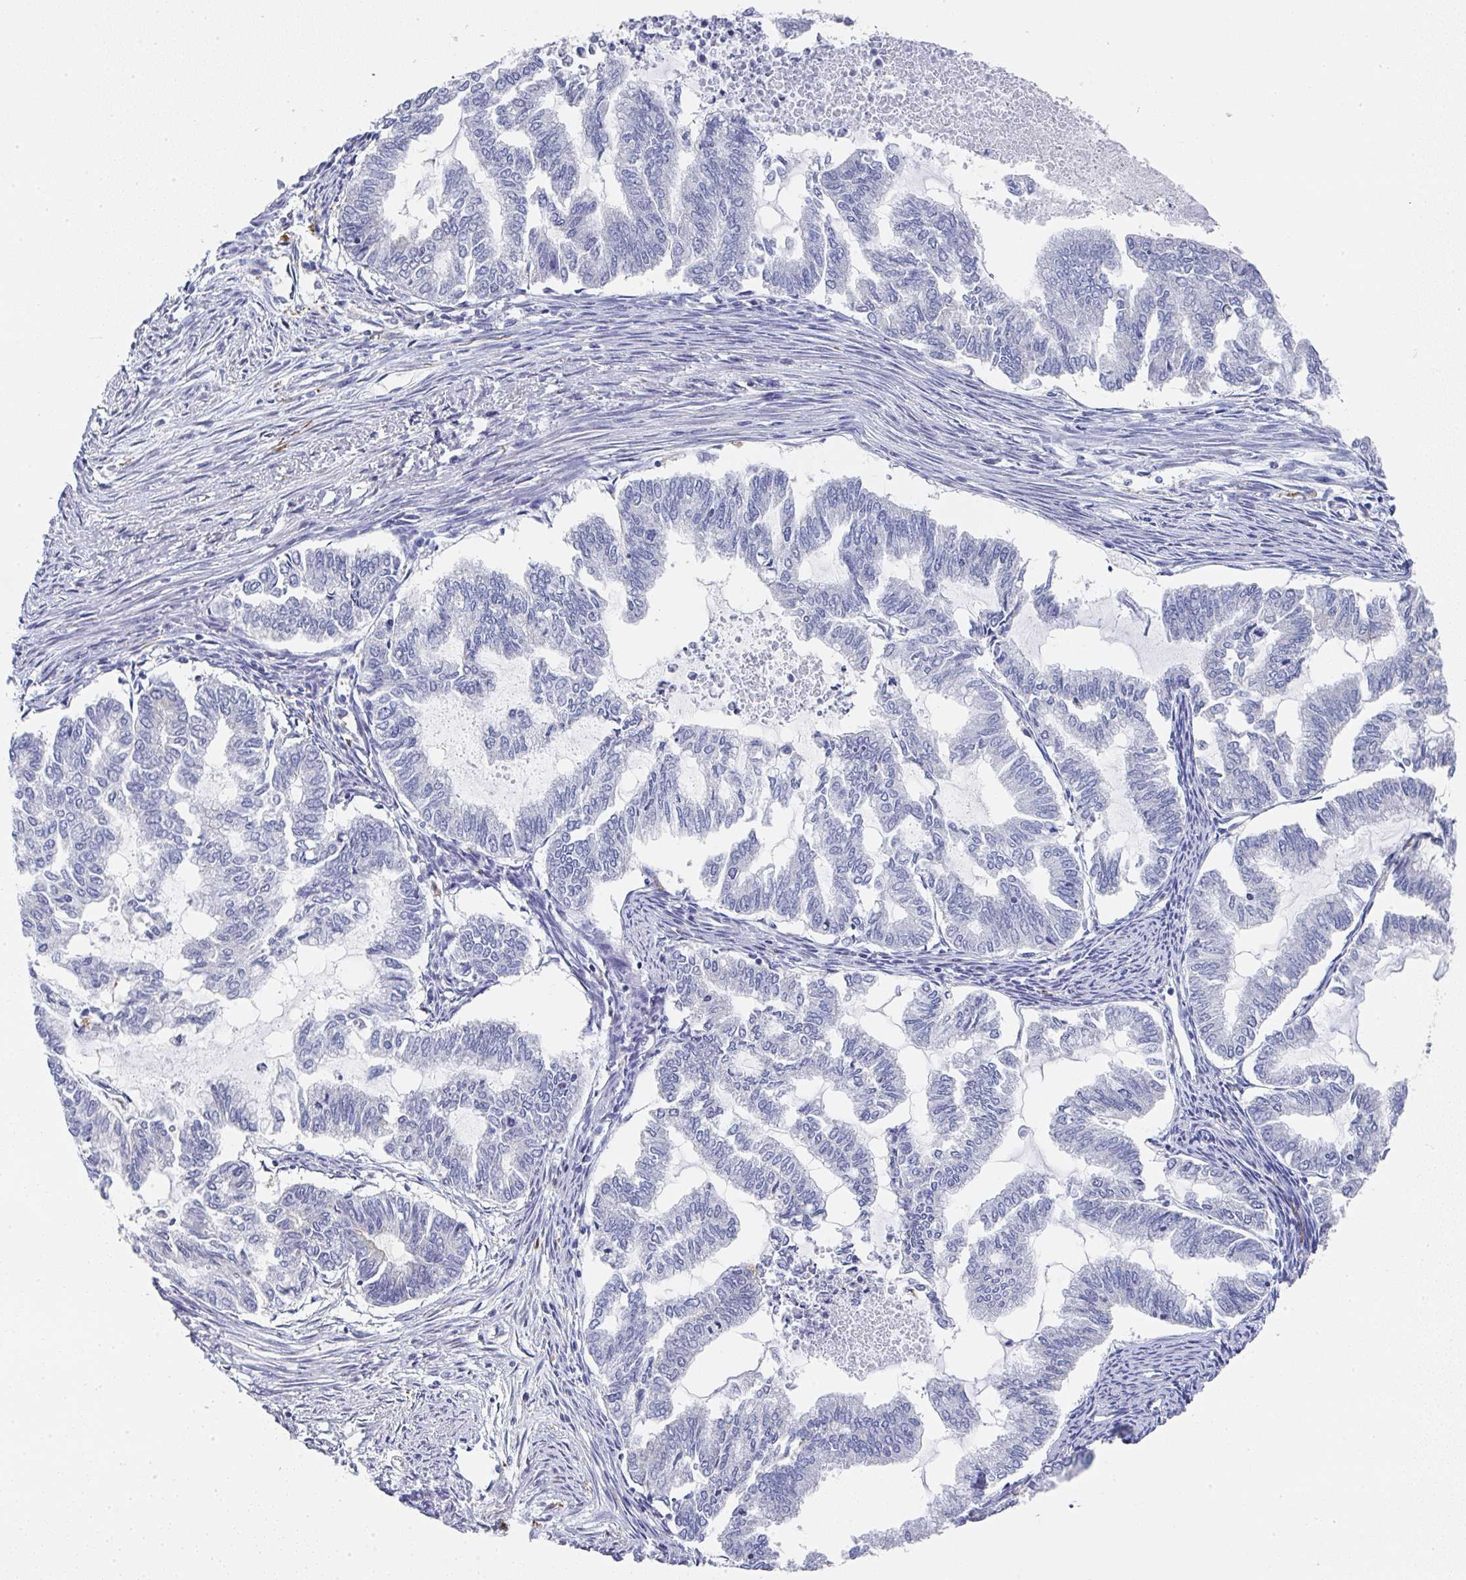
{"staining": {"intensity": "negative", "quantity": "none", "location": "none"}, "tissue": "endometrial cancer", "cell_type": "Tumor cells", "image_type": "cancer", "snomed": [{"axis": "morphology", "description": "Adenocarcinoma, NOS"}, {"axis": "topography", "description": "Endometrium"}], "caption": "Tumor cells are negative for protein expression in human endometrial cancer (adenocarcinoma). (Brightfield microscopy of DAB immunohistochemistry (IHC) at high magnification).", "gene": "NCF1", "patient": {"sex": "female", "age": 79}}